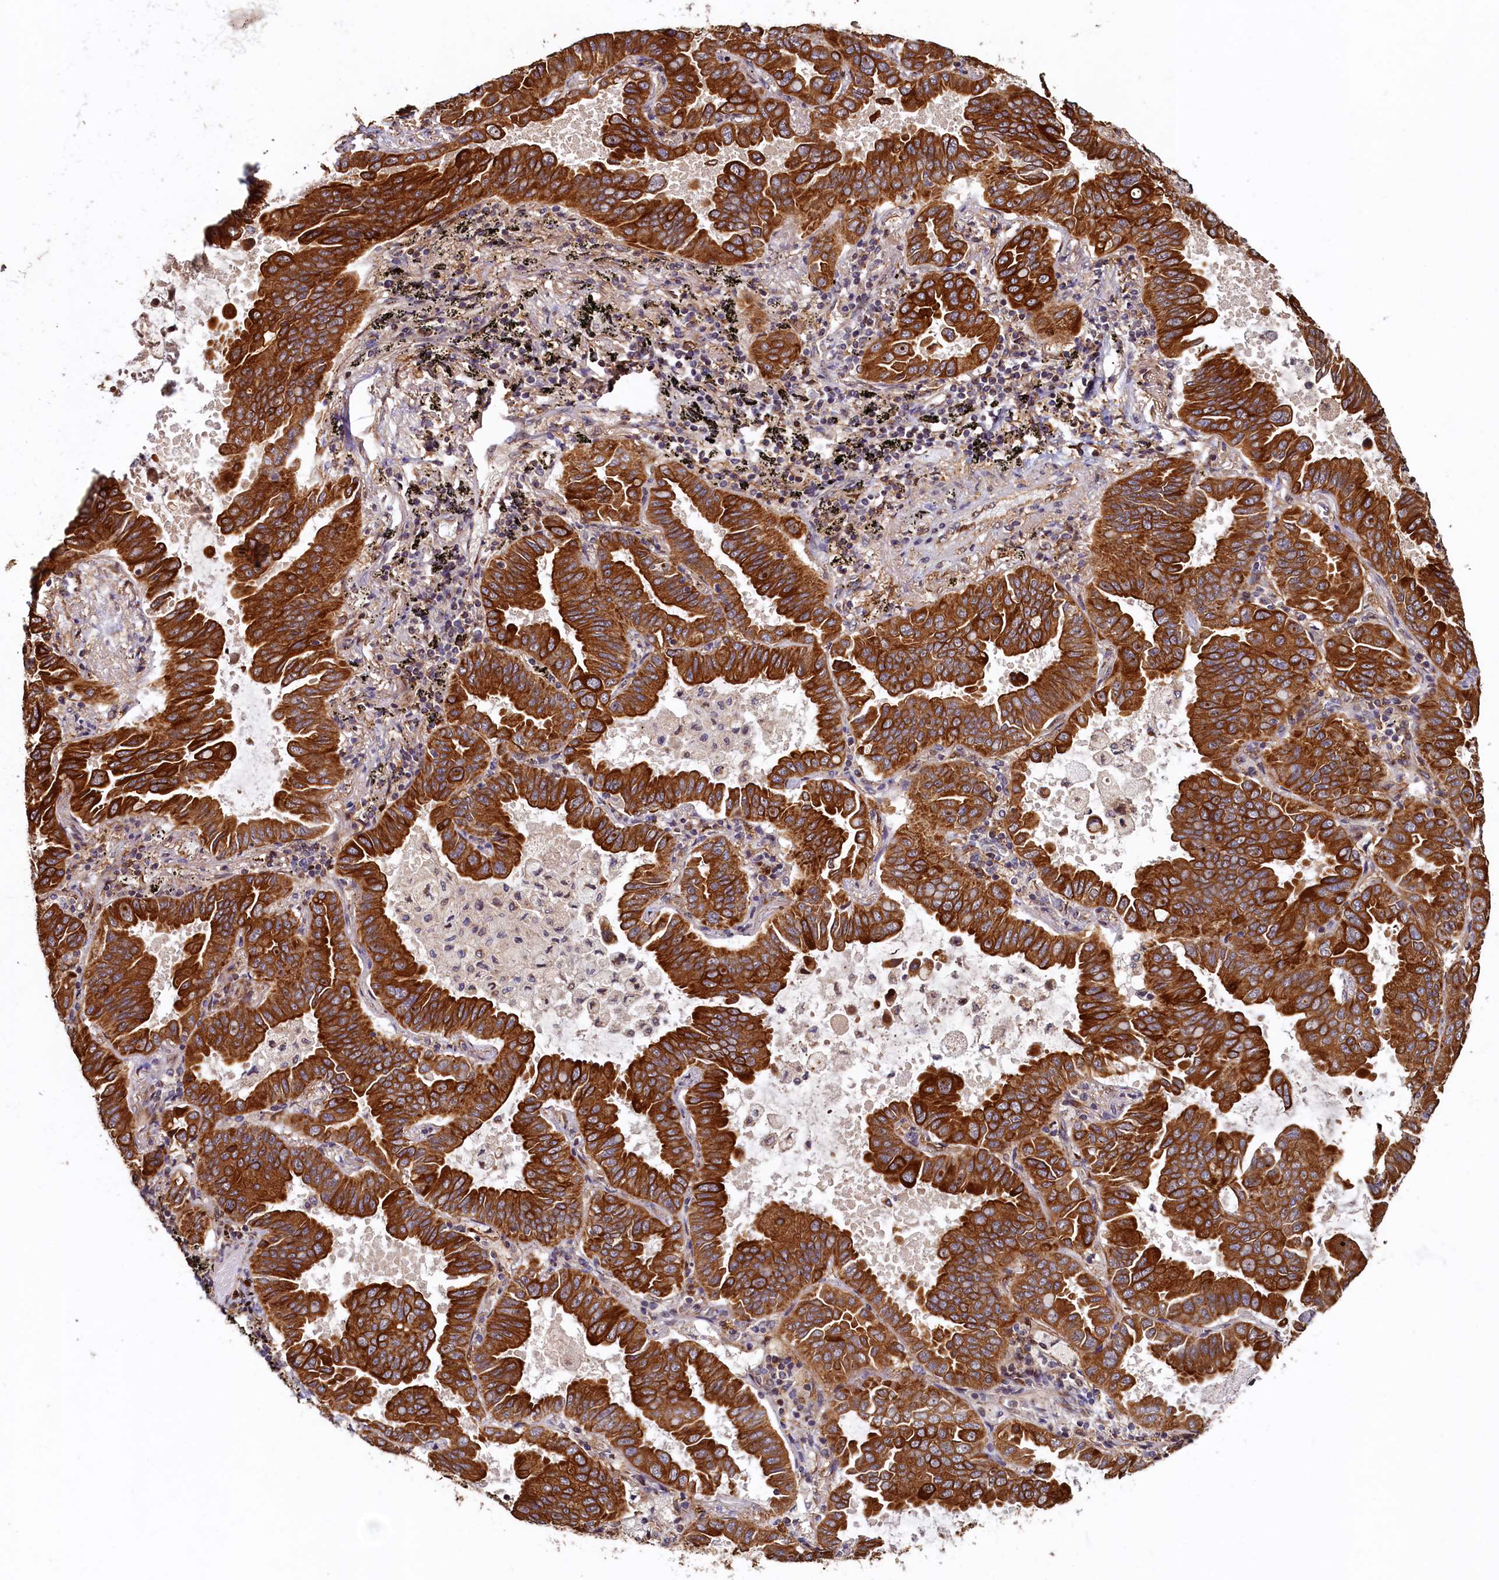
{"staining": {"intensity": "strong", "quantity": ">75%", "location": "cytoplasmic/membranous"}, "tissue": "lung cancer", "cell_type": "Tumor cells", "image_type": "cancer", "snomed": [{"axis": "morphology", "description": "Adenocarcinoma, NOS"}, {"axis": "topography", "description": "Lung"}], "caption": "The immunohistochemical stain highlights strong cytoplasmic/membranous positivity in tumor cells of lung cancer tissue.", "gene": "NCKAP5L", "patient": {"sex": "male", "age": 64}}